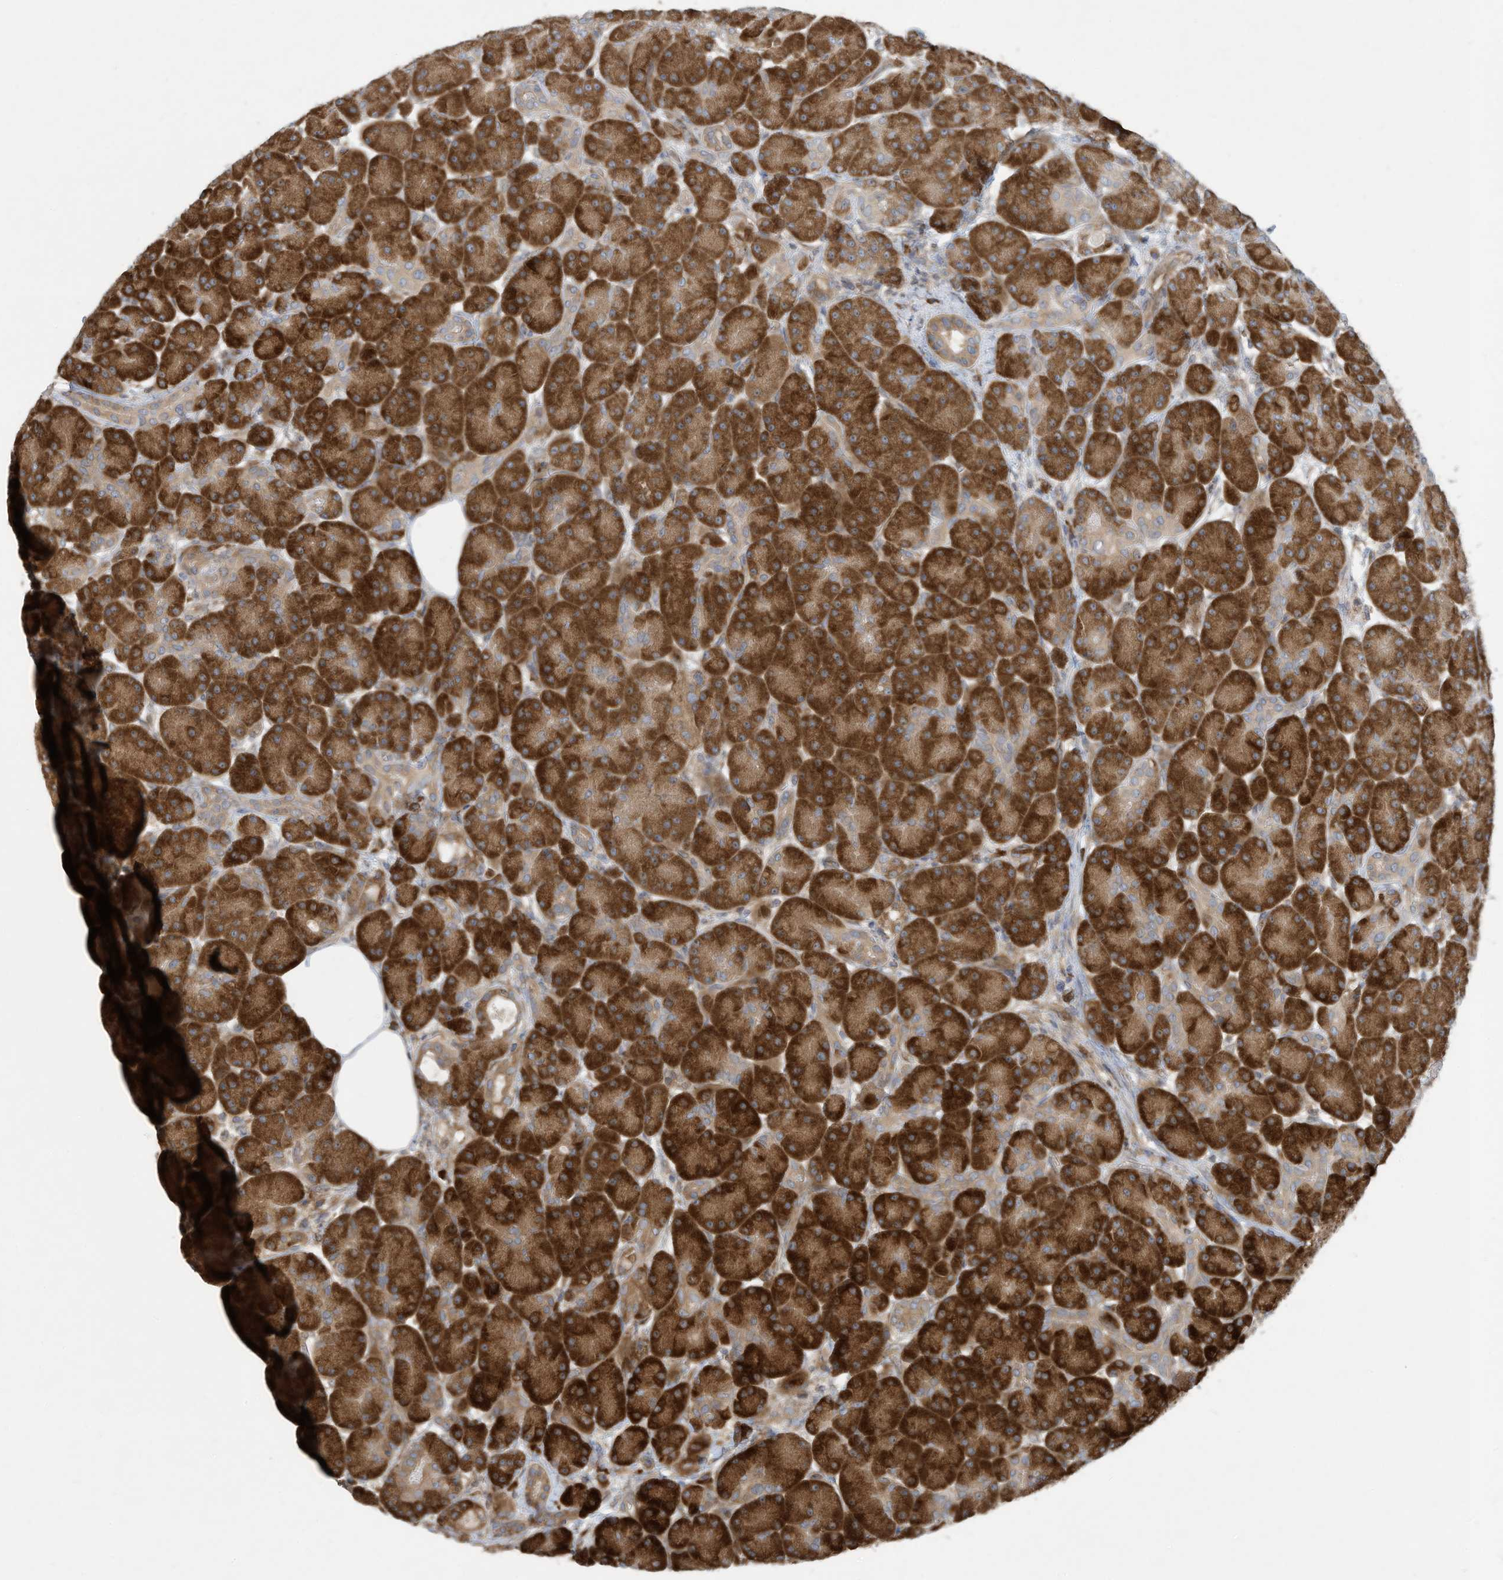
{"staining": {"intensity": "strong", "quantity": ">75%", "location": "cytoplasmic/membranous"}, "tissue": "pancreas", "cell_type": "Exocrine glandular cells", "image_type": "normal", "snomed": [{"axis": "morphology", "description": "Normal tissue, NOS"}, {"axis": "topography", "description": "Pancreas"}], "caption": "This histopathology image exhibits immunohistochemistry staining of normal pancreas, with high strong cytoplasmic/membranous positivity in approximately >75% of exocrine glandular cells.", "gene": "USE1", "patient": {"sex": "male", "age": 63}}